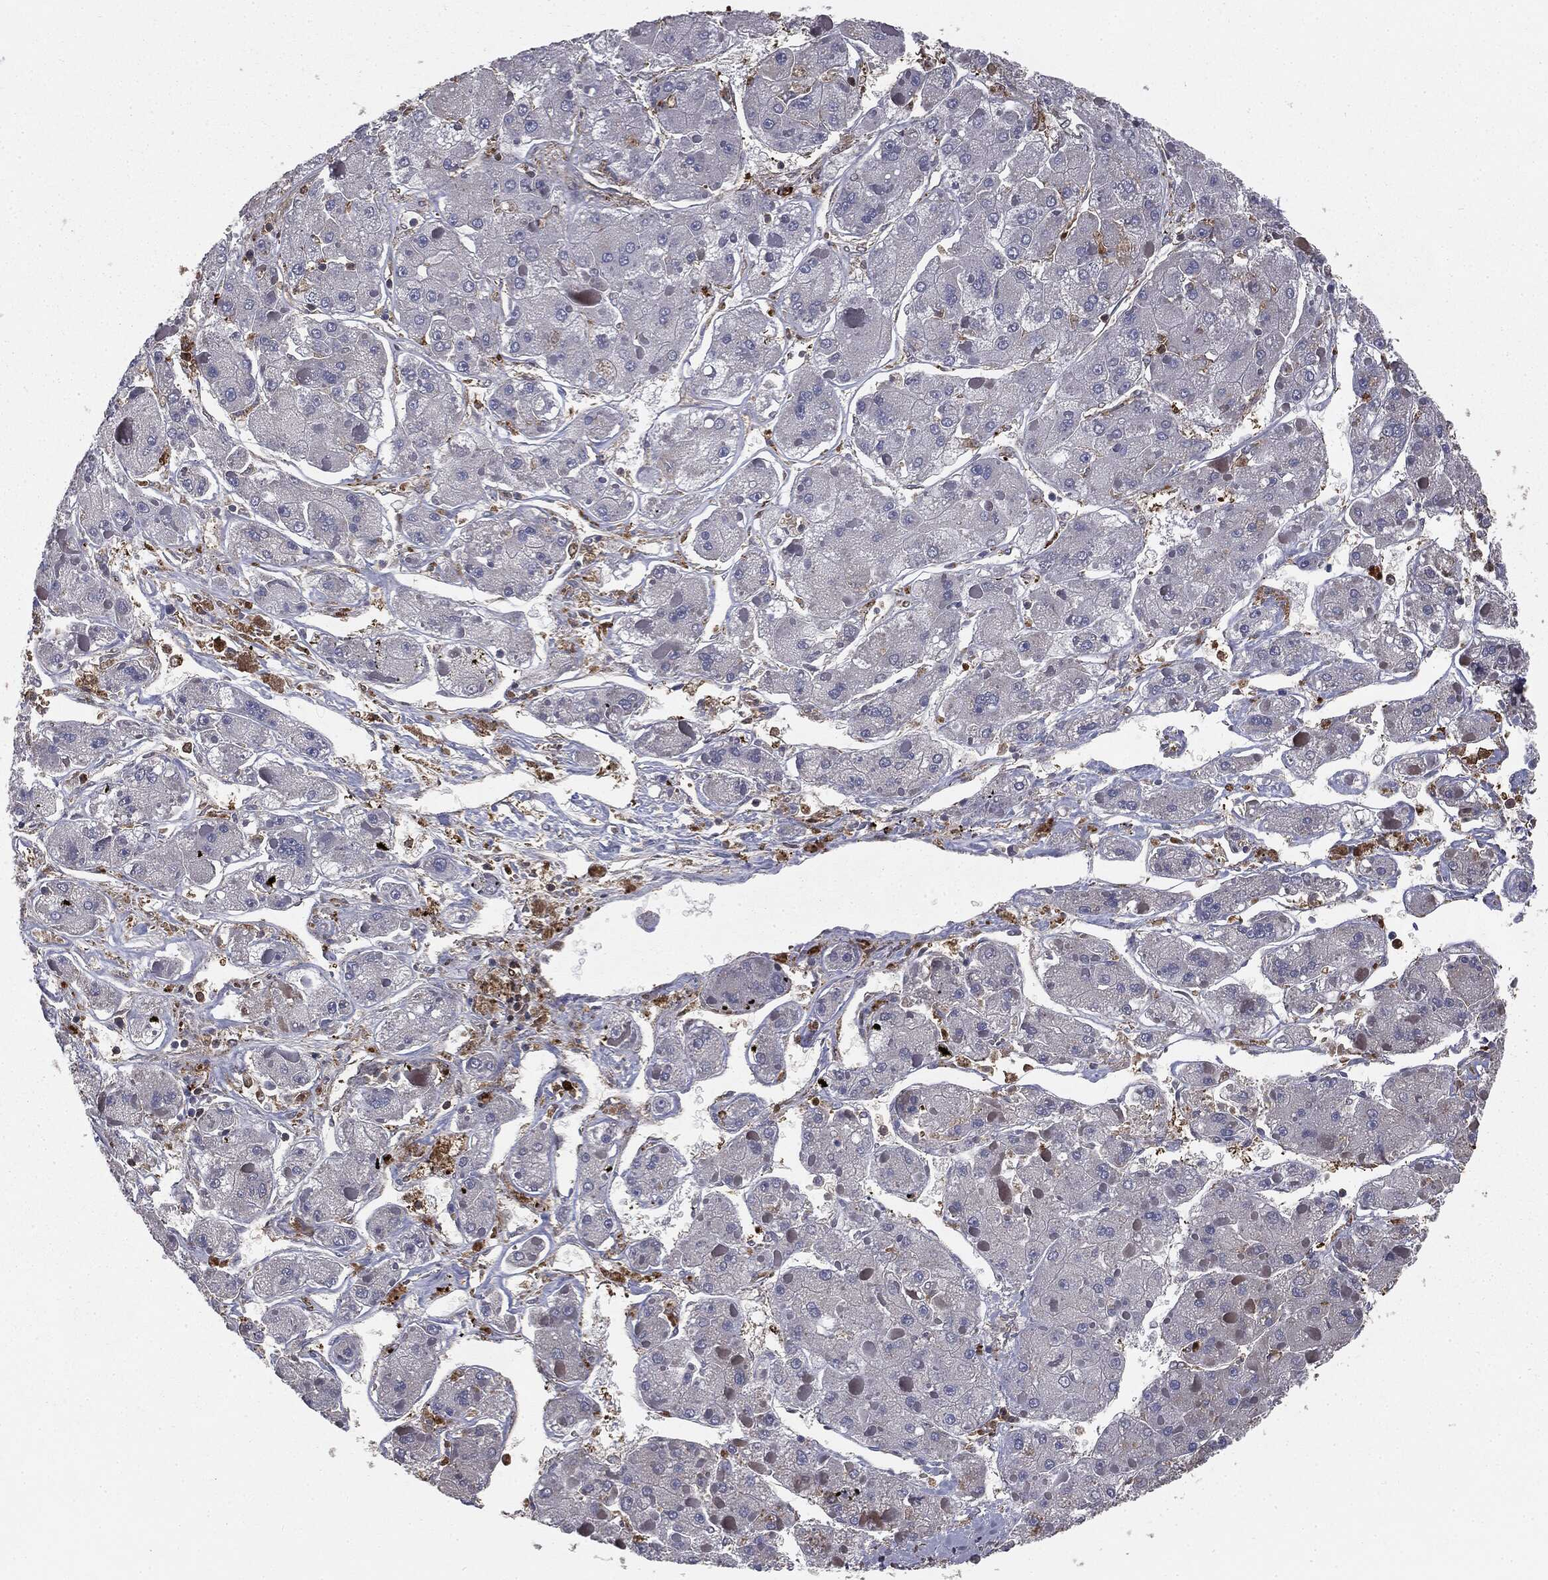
{"staining": {"intensity": "negative", "quantity": "none", "location": "none"}, "tissue": "liver cancer", "cell_type": "Tumor cells", "image_type": "cancer", "snomed": [{"axis": "morphology", "description": "Carcinoma, Hepatocellular, NOS"}, {"axis": "topography", "description": "Liver"}], "caption": "Immunohistochemical staining of human liver cancer (hepatocellular carcinoma) reveals no significant expression in tumor cells.", "gene": "GNB5", "patient": {"sex": "female", "age": 73}}